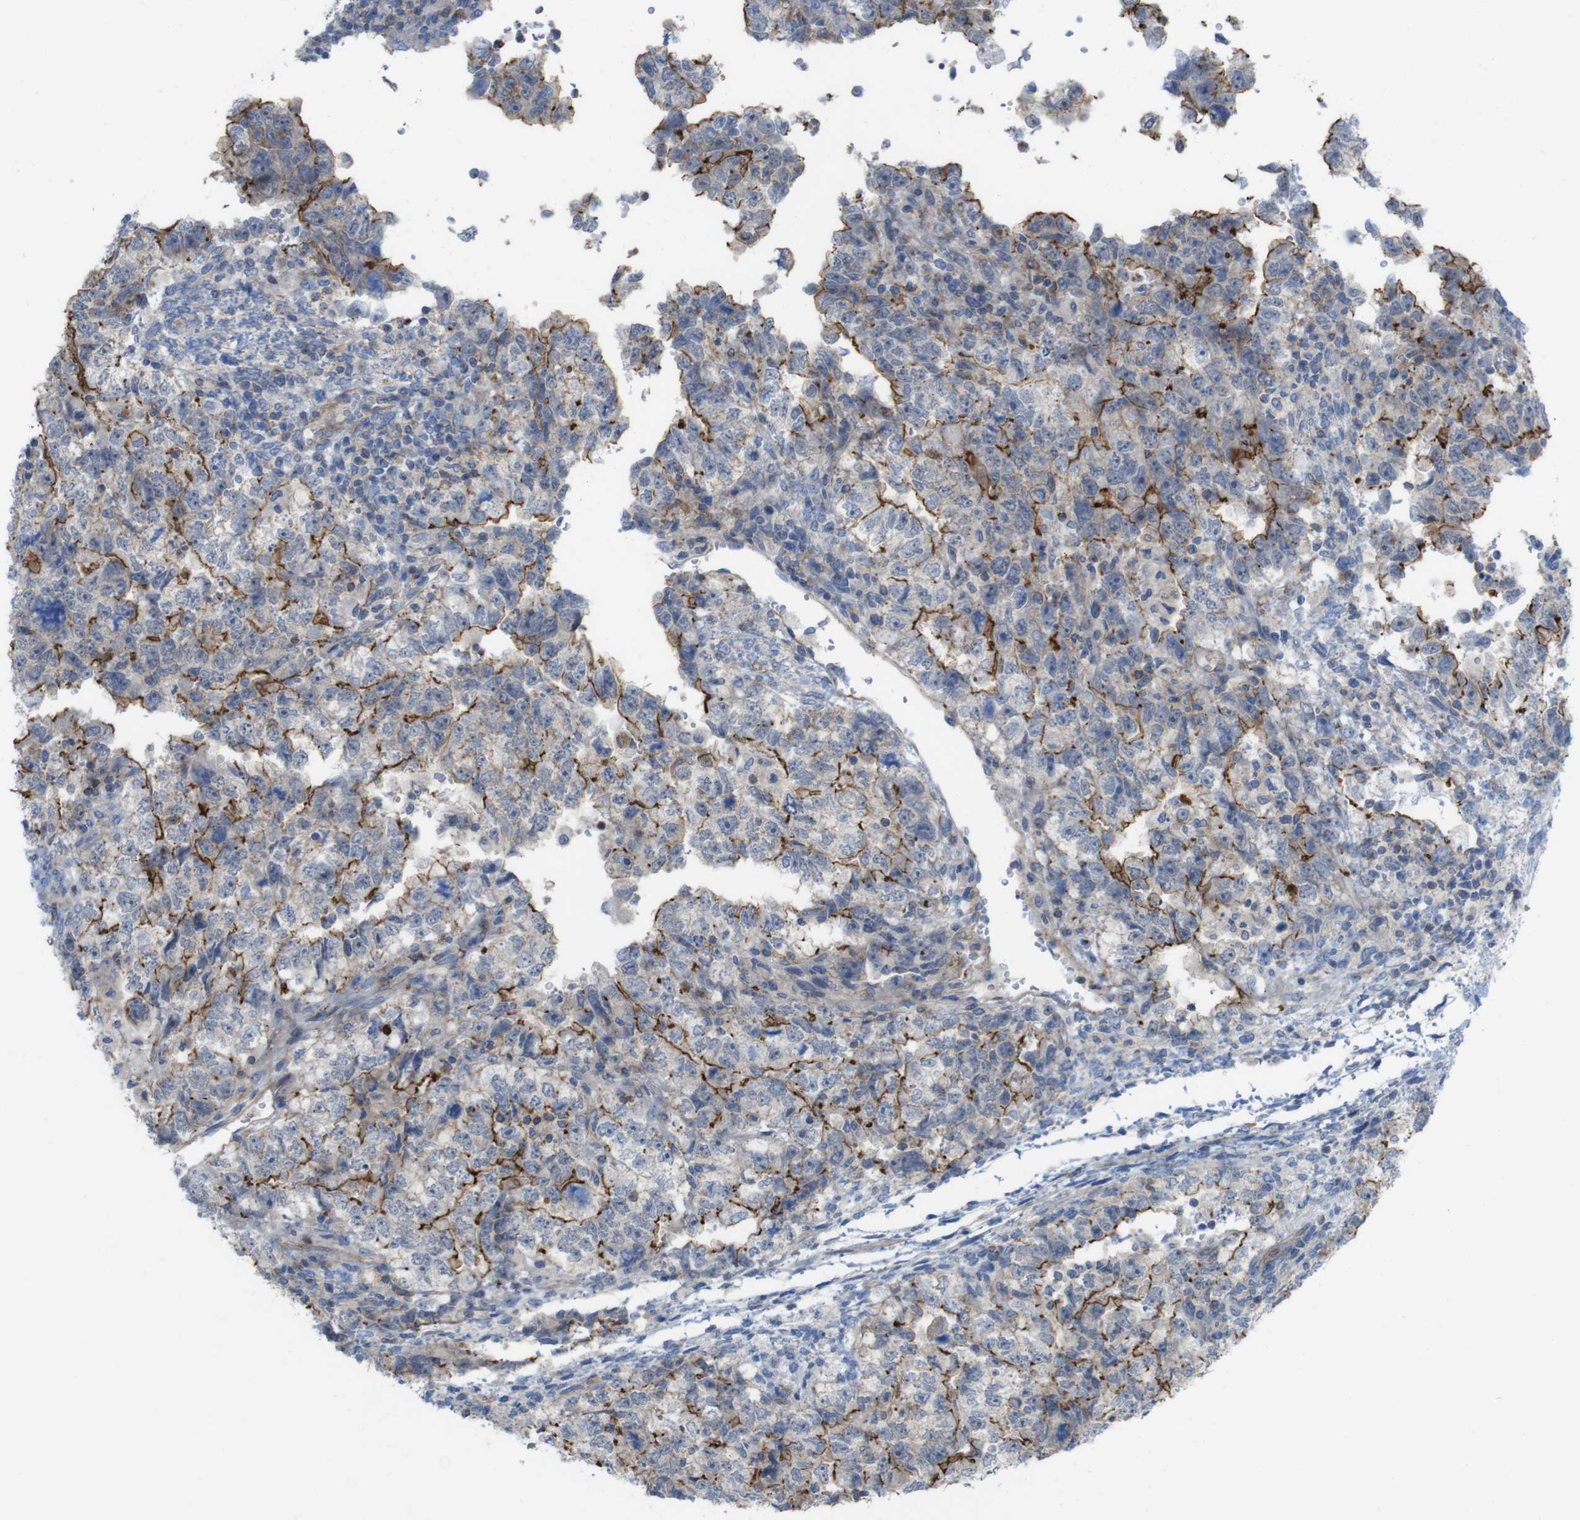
{"staining": {"intensity": "strong", "quantity": "<25%", "location": "cytoplasmic/membranous"}, "tissue": "testis cancer", "cell_type": "Tumor cells", "image_type": "cancer", "snomed": [{"axis": "morphology", "description": "Carcinoma, Embryonal, NOS"}, {"axis": "topography", "description": "Testis"}], "caption": "A medium amount of strong cytoplasmic/membranous expression is seen in approximately <25% of tumor cells in testis embryonal carcinoma tissue. The staining was performed using DAB to visualize the protein expression in brown, while the nuclei were stained in blue with hematoxylin (Magnification: 20x).", "gene": "PREX2", "patient": {"sex": "male", "age": 36}}